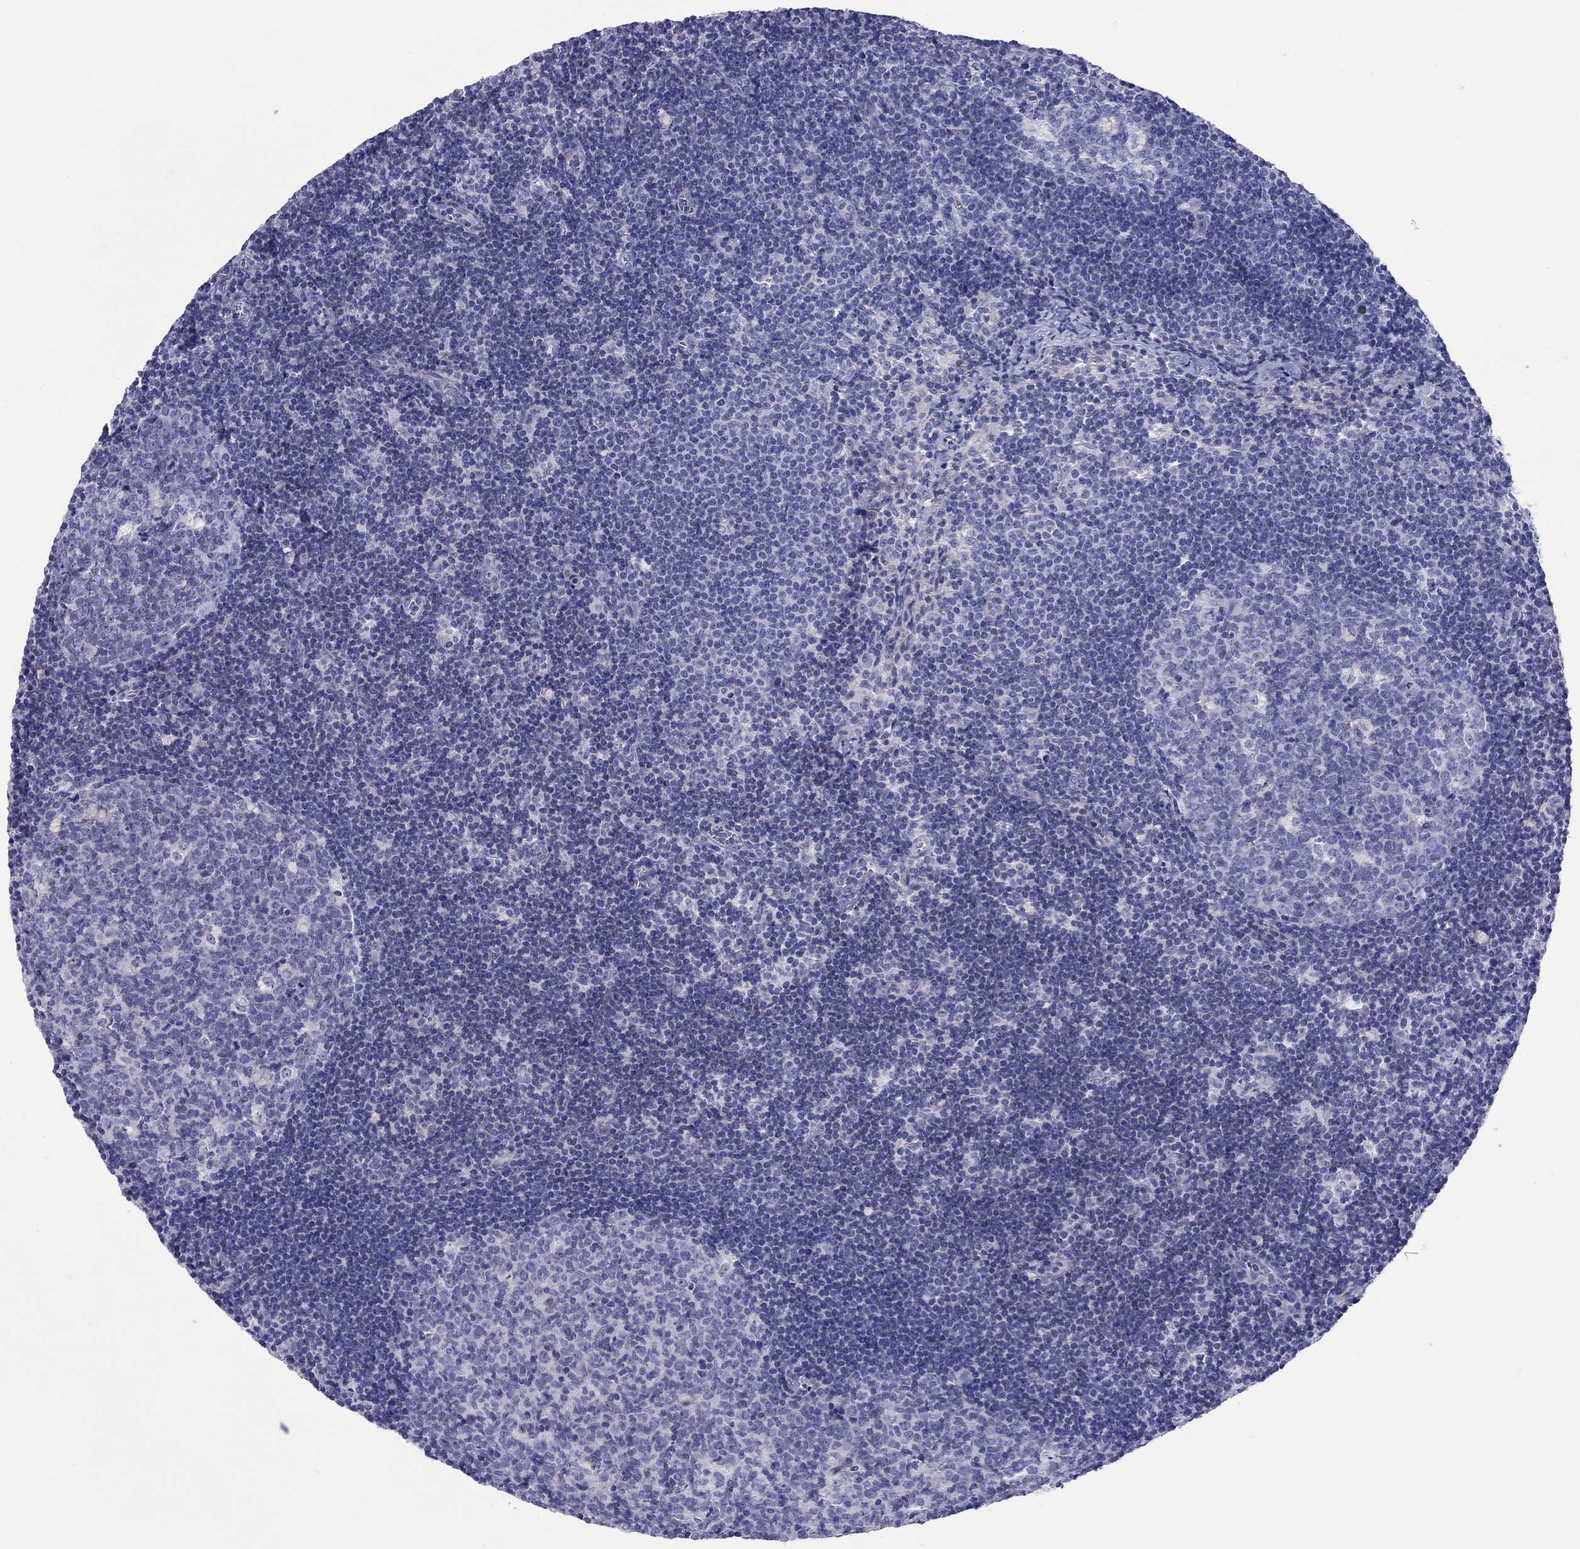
{"staining": {"intensity": "negative", "quantity": "none", "location": "none"}, "tissue": "lymph node", "cell_type": "Germinal center cells", "image_type": "normal", "snomed": [{"axis": "morphology", "description": "Normal tissue, NOS"}, {"axis": "topography", "description": "Lymph node"}], "caption": "IHC histopathology image of unremarkable lymph node: human lymph node stained with DAB reveals no significant protein expression in germinal center cells.", "gene": "CMYA5", "patient": {"sex": "female", "age": 34}}